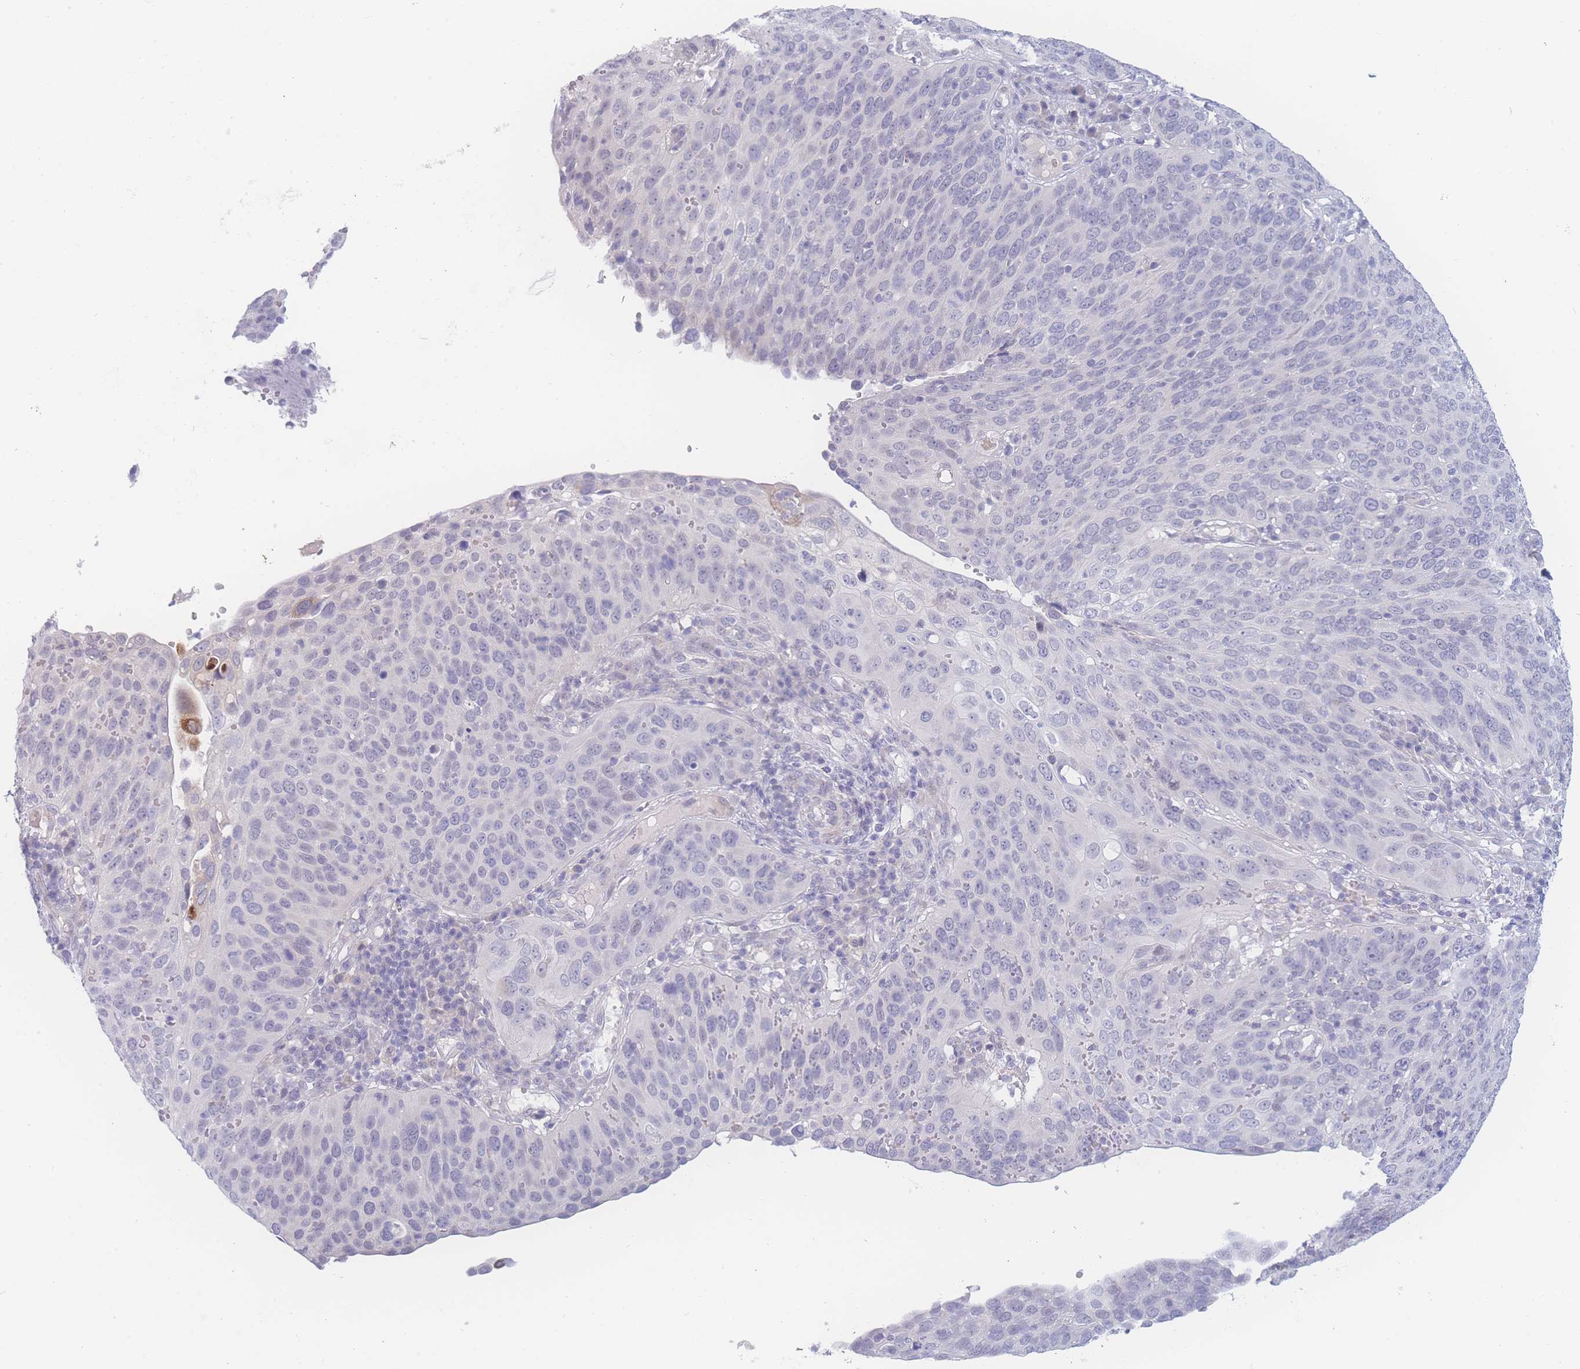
{"staining": {"intensity": "negative", "quantity": "none", "location": "none"}, "tissue": "cervical cancer", "cell_type": "Tumor cells", "image_type": "cancer", "snomed": [{"axis": "morphology", "description": "Squamous cell carcinoma, NOS"}, {"axis": "topography", "description": "Cervix"}], "caption": "Squamous cell carcinoma (cervical) stained for a protein using IHC reveals no expression tumor cells.", "gene": "PRSS22", "patient": {"sex": "female", "age": 36}}